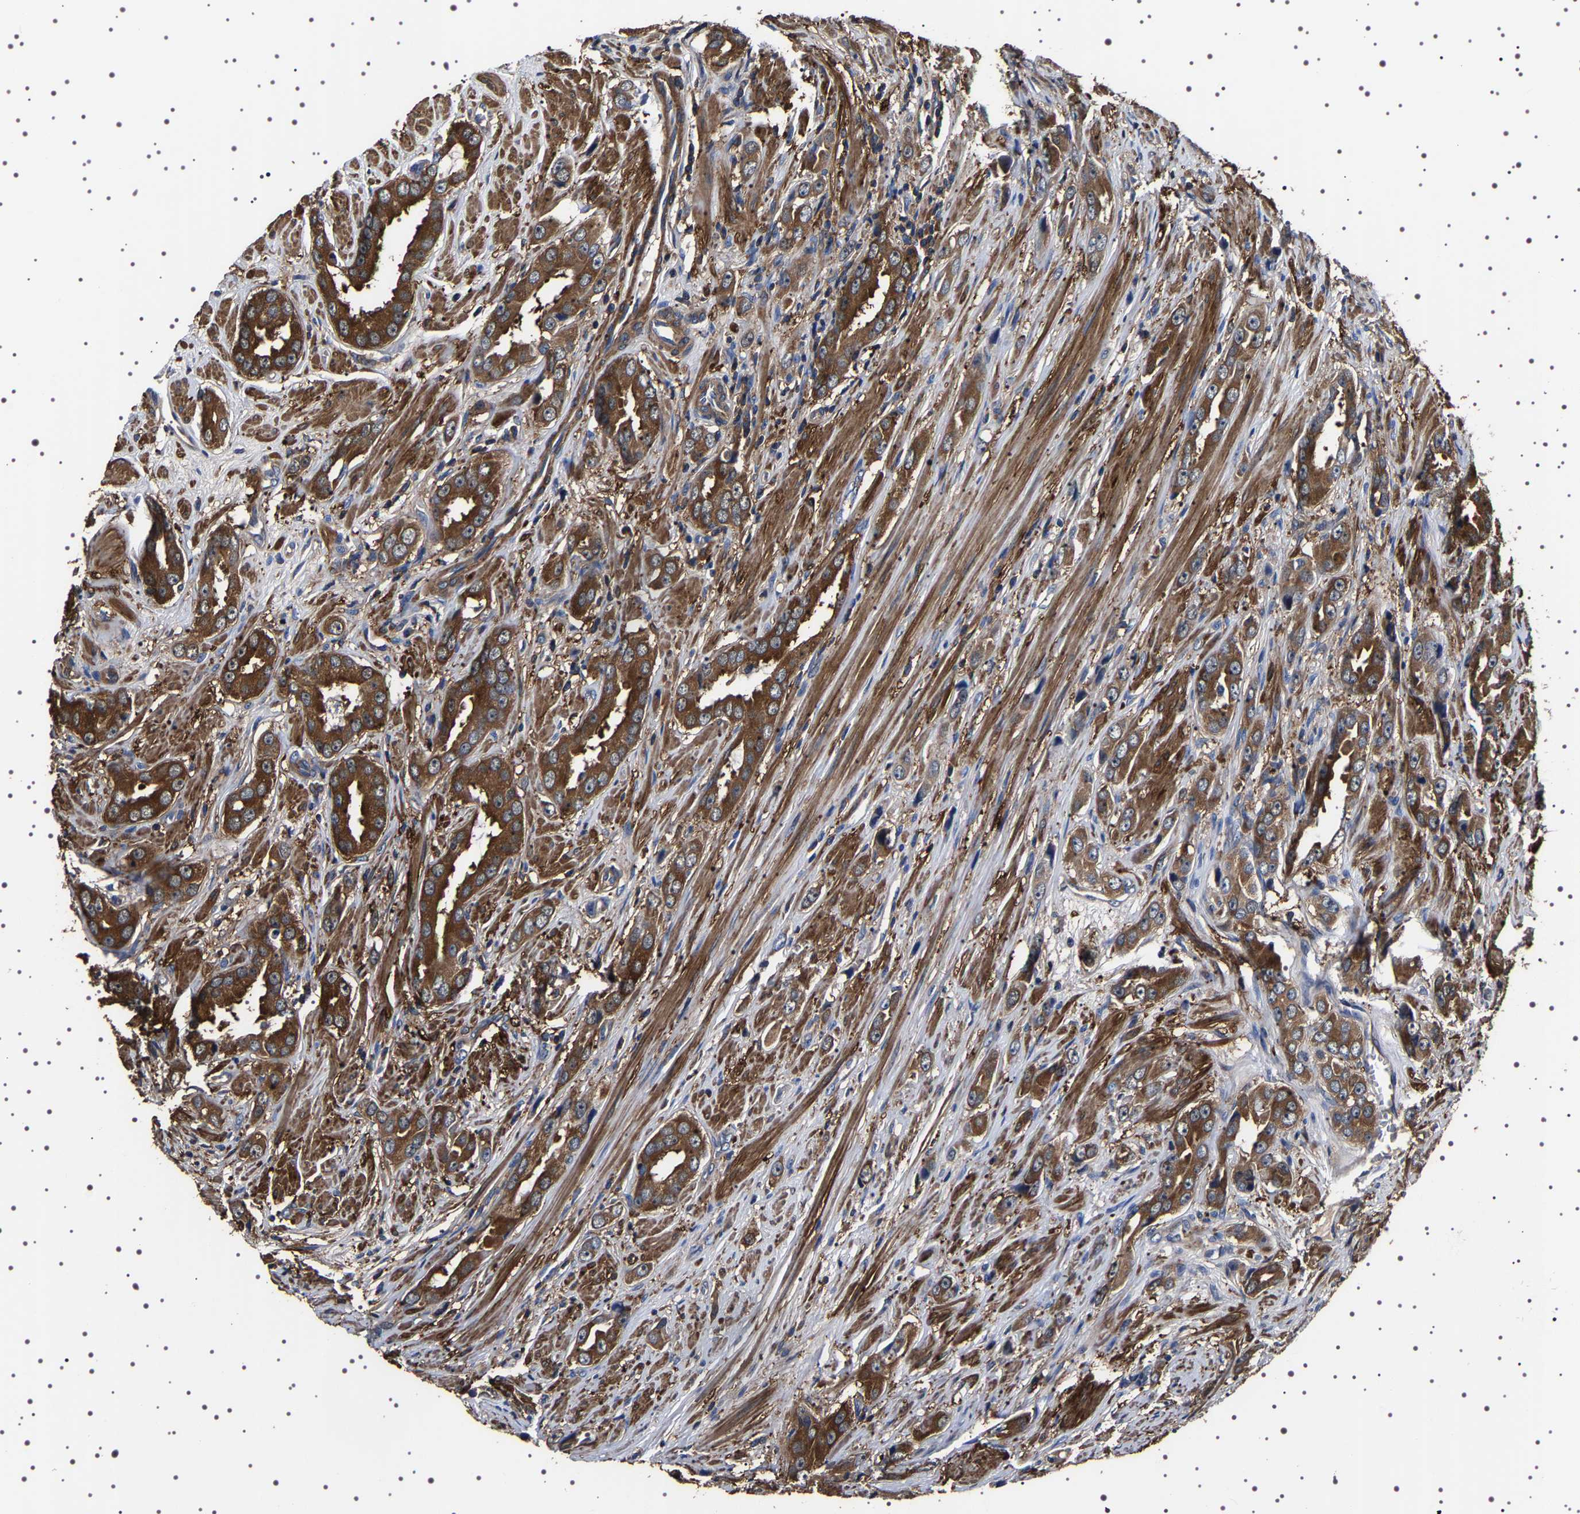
{"staining": {"intensity": "strong", "quantity": ">75%", "location": "cytoplasmic/membranous"}, "tissue": "prostate cancer", "cell_type": "Tumor cells", "image_type": "cancer", "snomed": [{"axis": "morphology", "description": "Adenocarcinoma, Medium grade"}, {"axis": "topography", "description": "Prostate"}], "caption": "Brown immunohistochemical staining in human prostate medium-grade adenocarcinoma demonstrates strong cytoplasmic/membranous positivity in approximately >75% of tumor cells. (Stains: DAB (3,3'-diaminobenzidine) in brown, nuclei in blue, Microscopy: brightfield microscopy at high magnification).", "gene": "WDR1", "patient": {"sex": "male", "age": 53}}